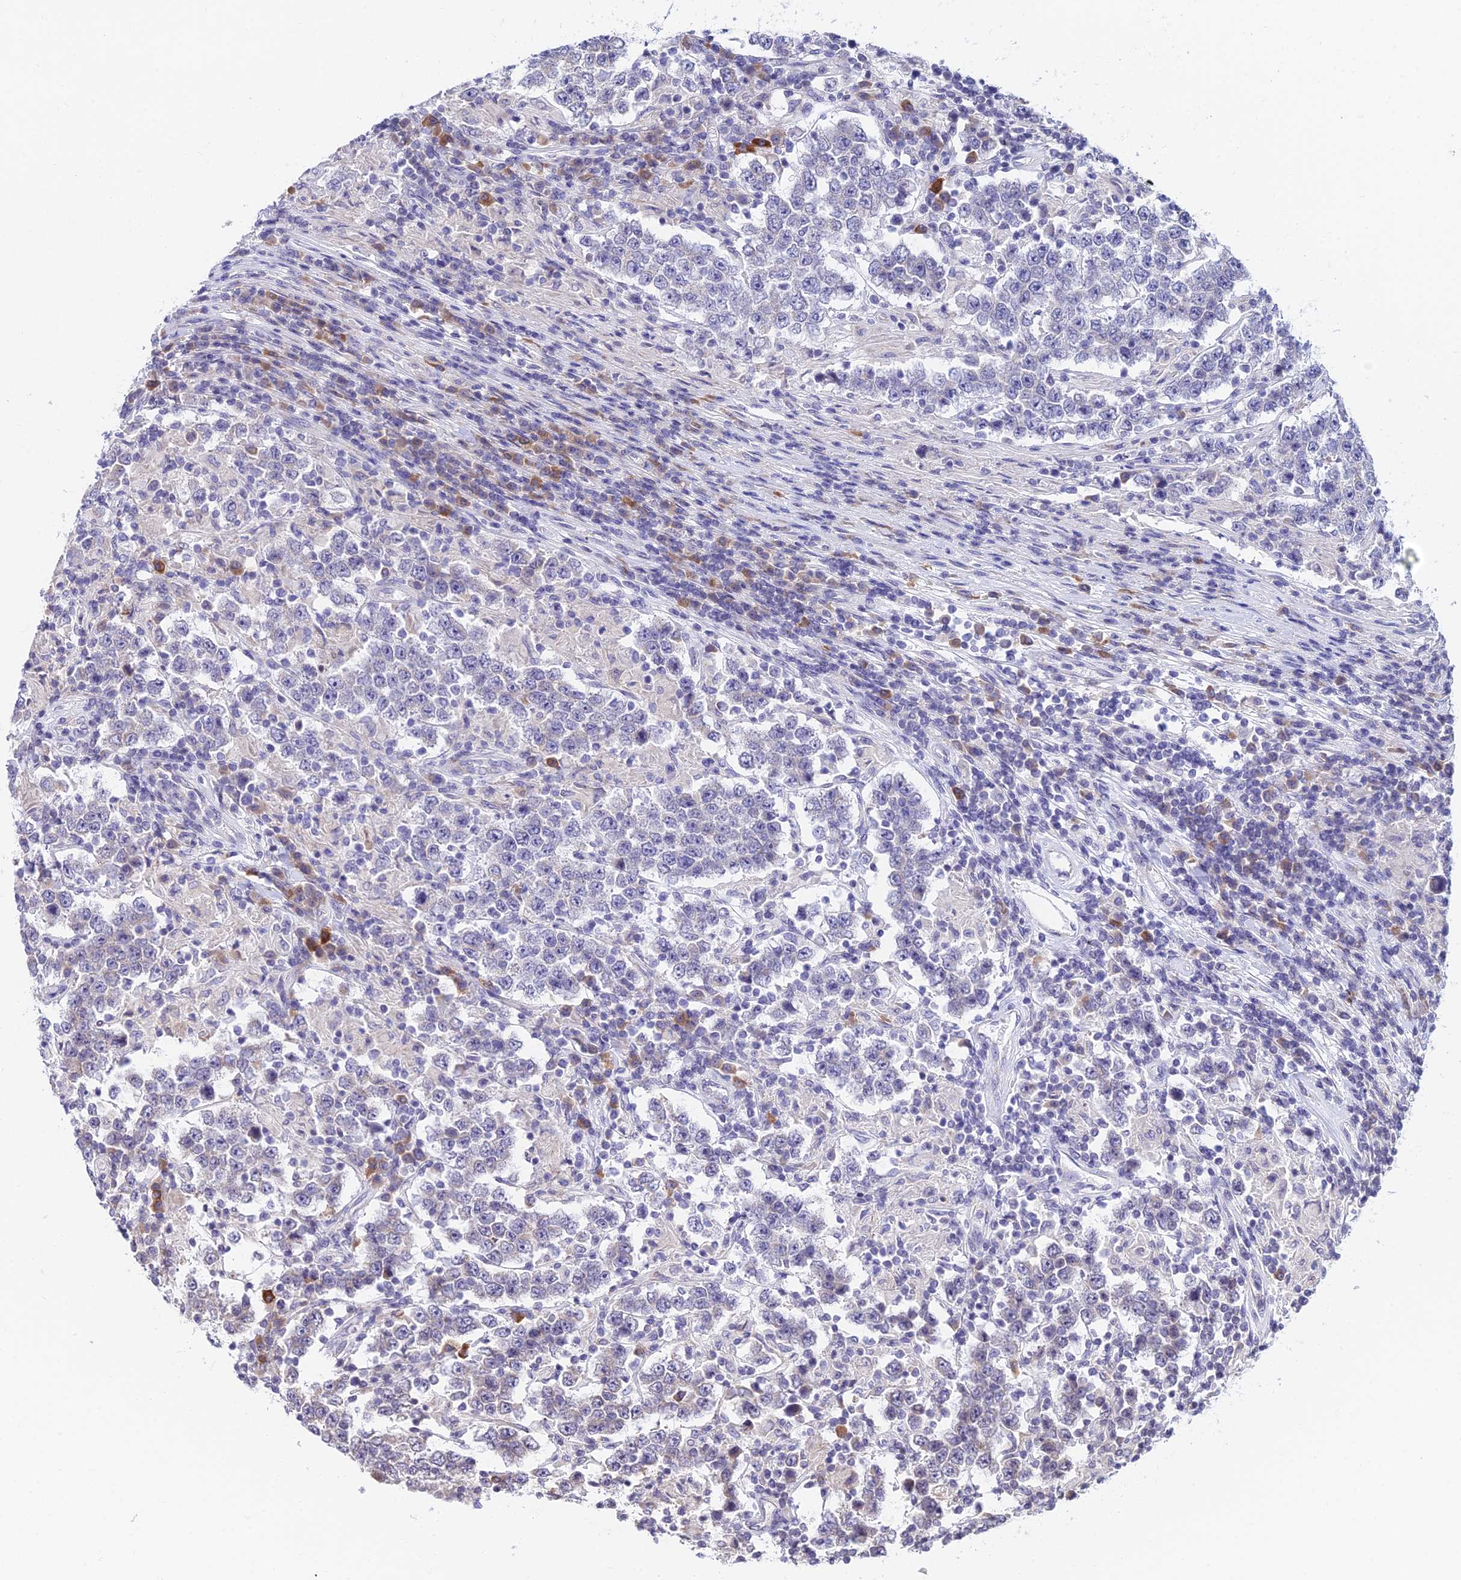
{"staining": {"intensity": "negative", "quantity": "none", "location": "none"}, "tissue": "testis cancer", "cell_type": "Tumor cells", "image_type": "cancer", "snomed": [{"axis": "morphology", "description": "Normal tissue, NOS"}, {"axis": "morphology", "description": "Urothelial carcinoma, High grade"}, {"axis": "morphology", "description": "Seminoma, NOS"}, {"axis": "morphology", "description": "Carcinoma, Embryonal, NOS"}, {"axis": "topography", "description": "Urinary bladder"}, {"axis": "topography", "description": "Testis"}], "caption": "High magnification brightfield microscopy of embryonal carcinoma (testis) stained with DAB (3,3'-diaminobenzidine) (brown) and counterstained with hematoxylin (blue): tumor cells show no significant expression. (Brightfield microscopy of DAB immunohistochemistry (IHC) at high magnification).", "gene": "CDNF", "patient": {"sex": "male", "age": 41}}